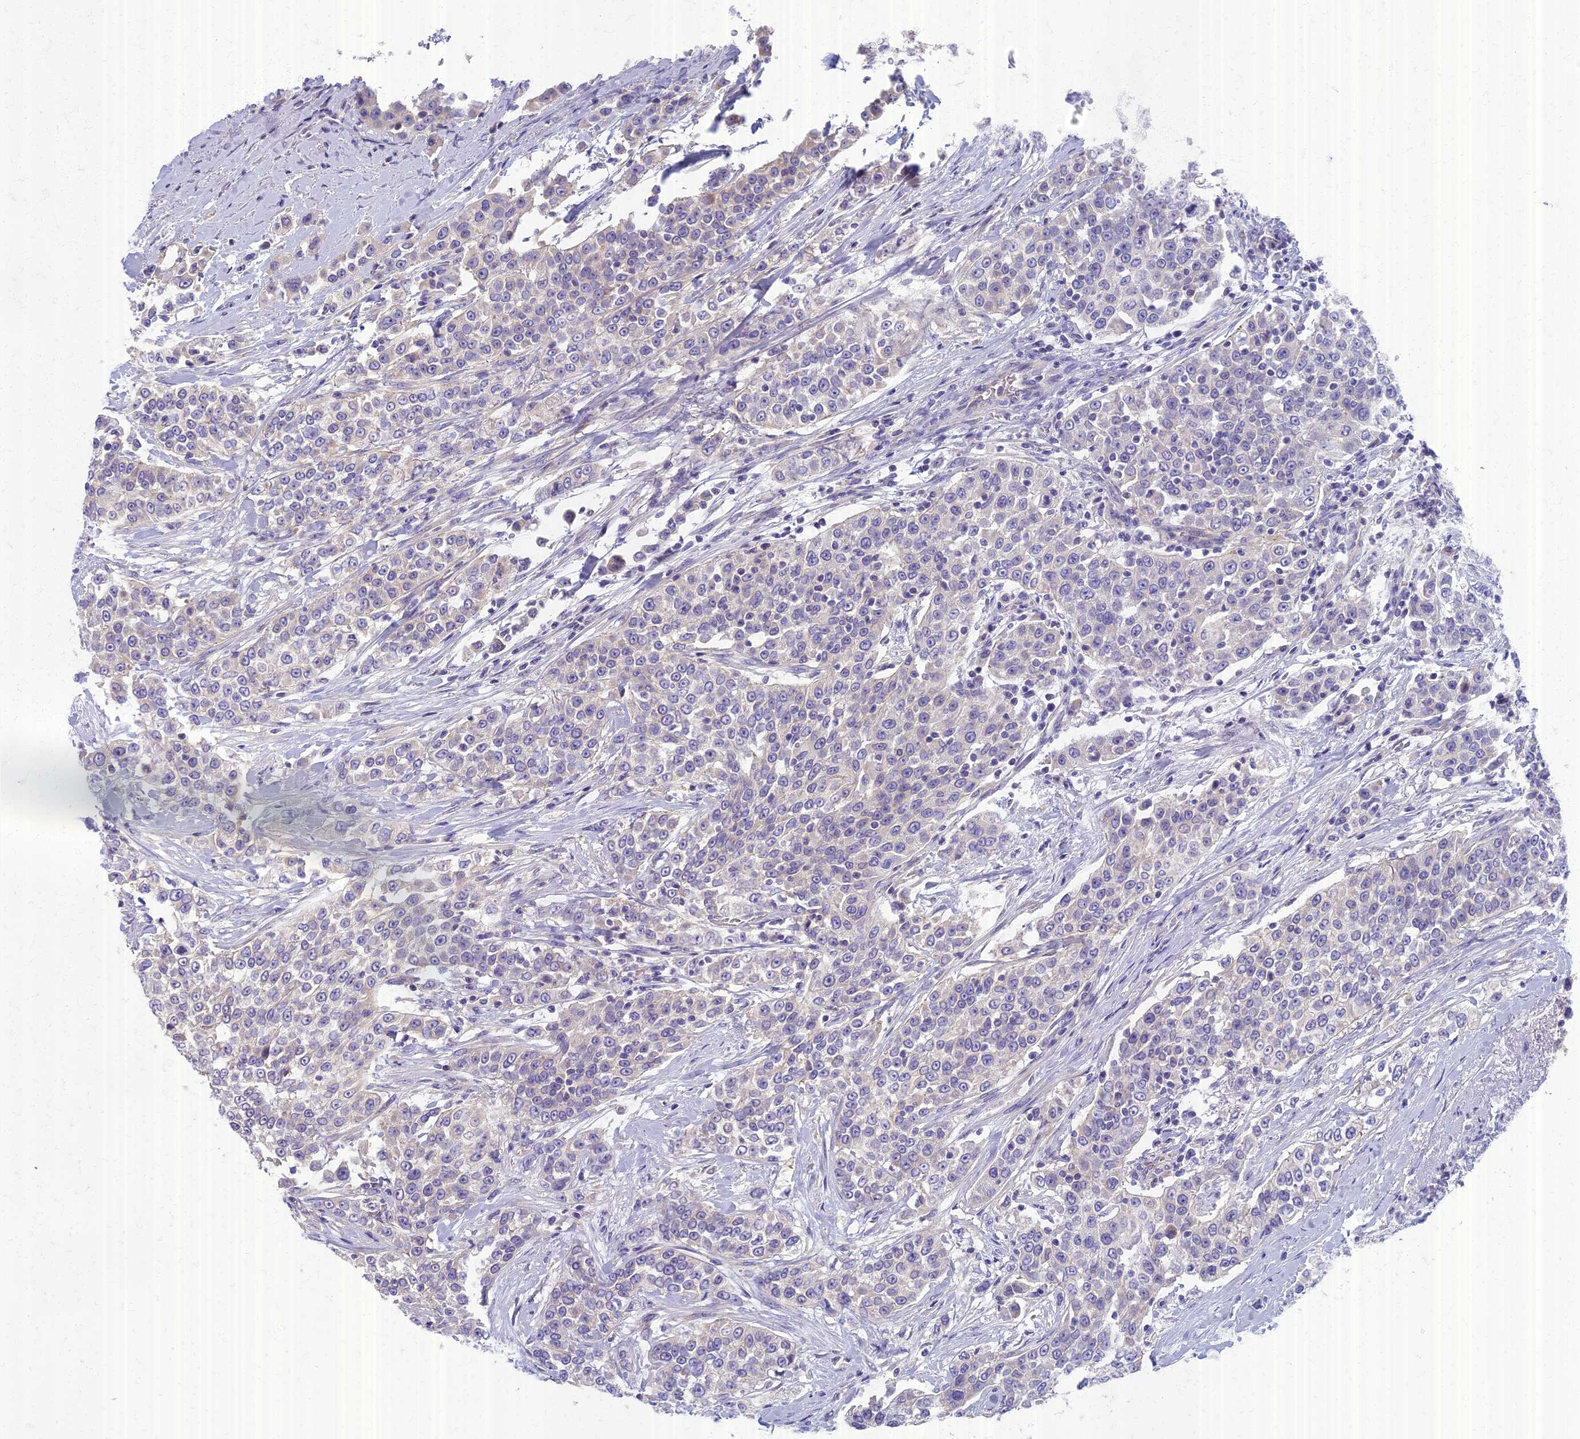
{"staining": {"intensity": "negative", "quantity": "none", "location": "none"}, "tissue": "urothelial cancer", "cell_type": "Tumor cells", "image_type": "cancer", "snomed": [{"axis": "morphology", "description": "Urothelial carcinoma, High grade"}, {"axis": "topography", "description": "Urinary bladder"}], "caption": "Immunohistochemistry image of neoplastic tissue: human urothelial carcinoma (high-grade) stained with DAB (3,3'-diaminobenzidine) reveals no significant protein expression in tumor cells.", "gene": "AP4E1", "patient": {"sex": "female", "age": 80}}